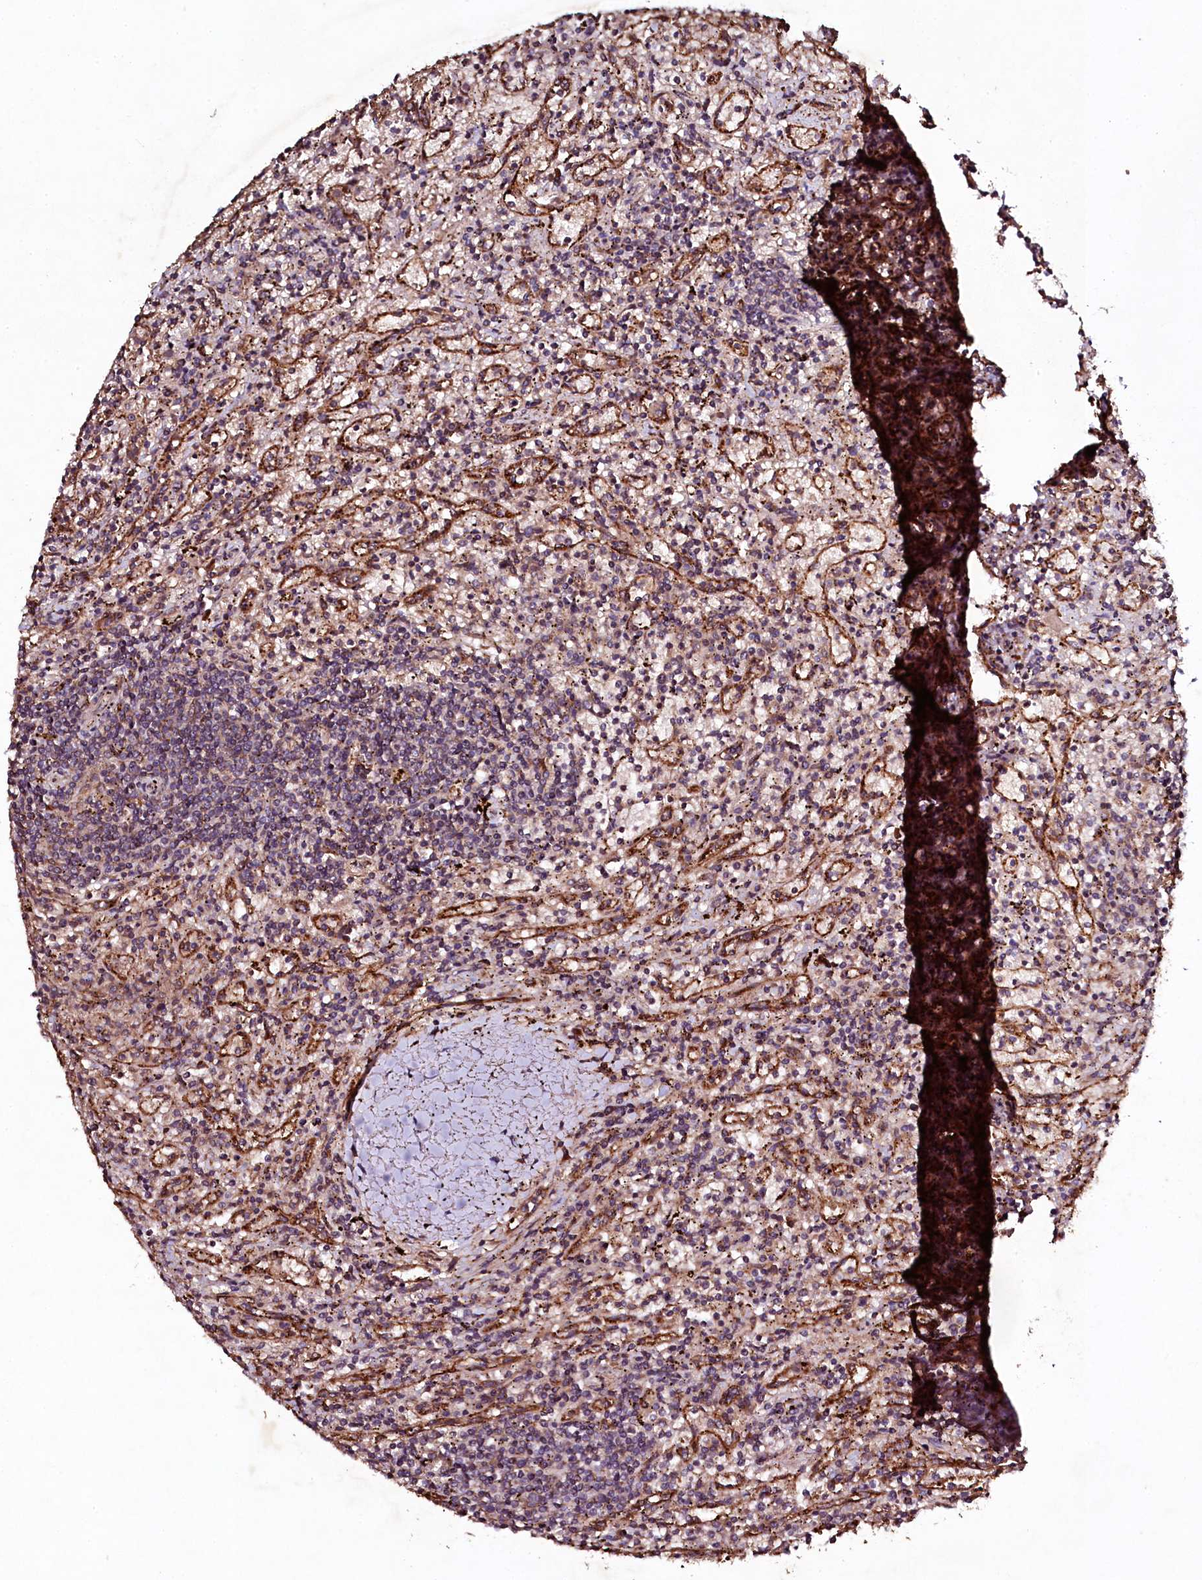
{"staining": {"intensity": "weak", "quantity": "25%-75%", "location": "cytoplasmic/membranous"}, "tissue": "lymphoma", "cell_type": "Tumor cells", "image_type": "cancer", "snomed": [{"axis": "morphology", "description": "Malignant lymphoma, non-Hodgkin's type, Low grade"}, {"axis": "topography", "description": "Spleen"}], "caption": "A micrograph showing weak cytoplasmic/membranous expression in approximately 25%-75% of tumor cells in lymphoma, as visualized by brown immunohistochemical staining.", "gene": "SEC24C", "patient": {"sex": "male", "age": 76}}